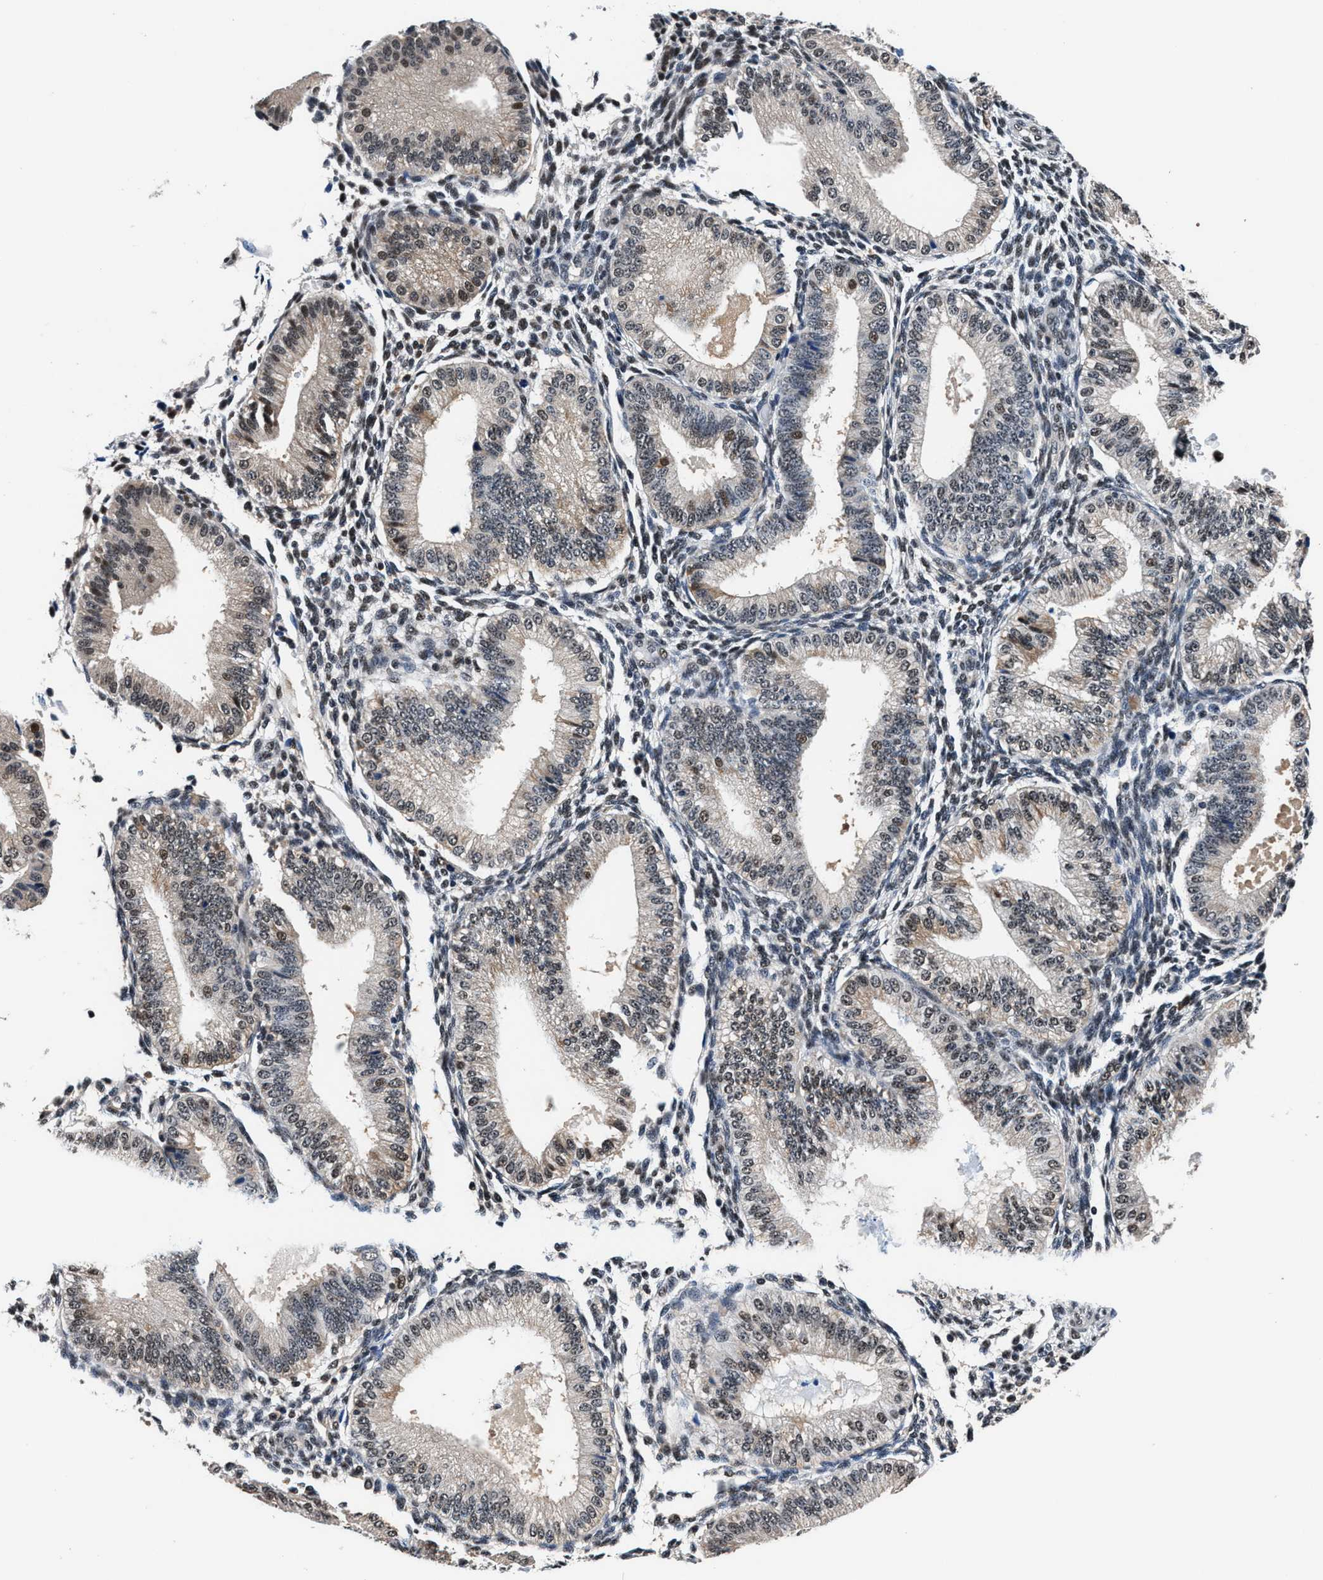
{"staining": {"intensity": "weak", "quantity": "<25%", "location": "nuclear"}, "tissue": "endometrium", "cell_type": "Cells in endometrial stroma", "image_type": "normal", "snomed": [{"axis": "morphology", "description": "Normal tissue, NOS"}, {"axis": "topography", "description": "Endometrium"}], "caption": "Normal endometrium was stained to show a protein in brown. There is no significant positivity in cells in endometrial stroma. (Brightfield microscopy of DAB (3,3'-diaminobenzidine) immunohistochemistry (IHC) at high magnification).", "gene": "USP16", "patient": {"sex": "female", "age": 39}}